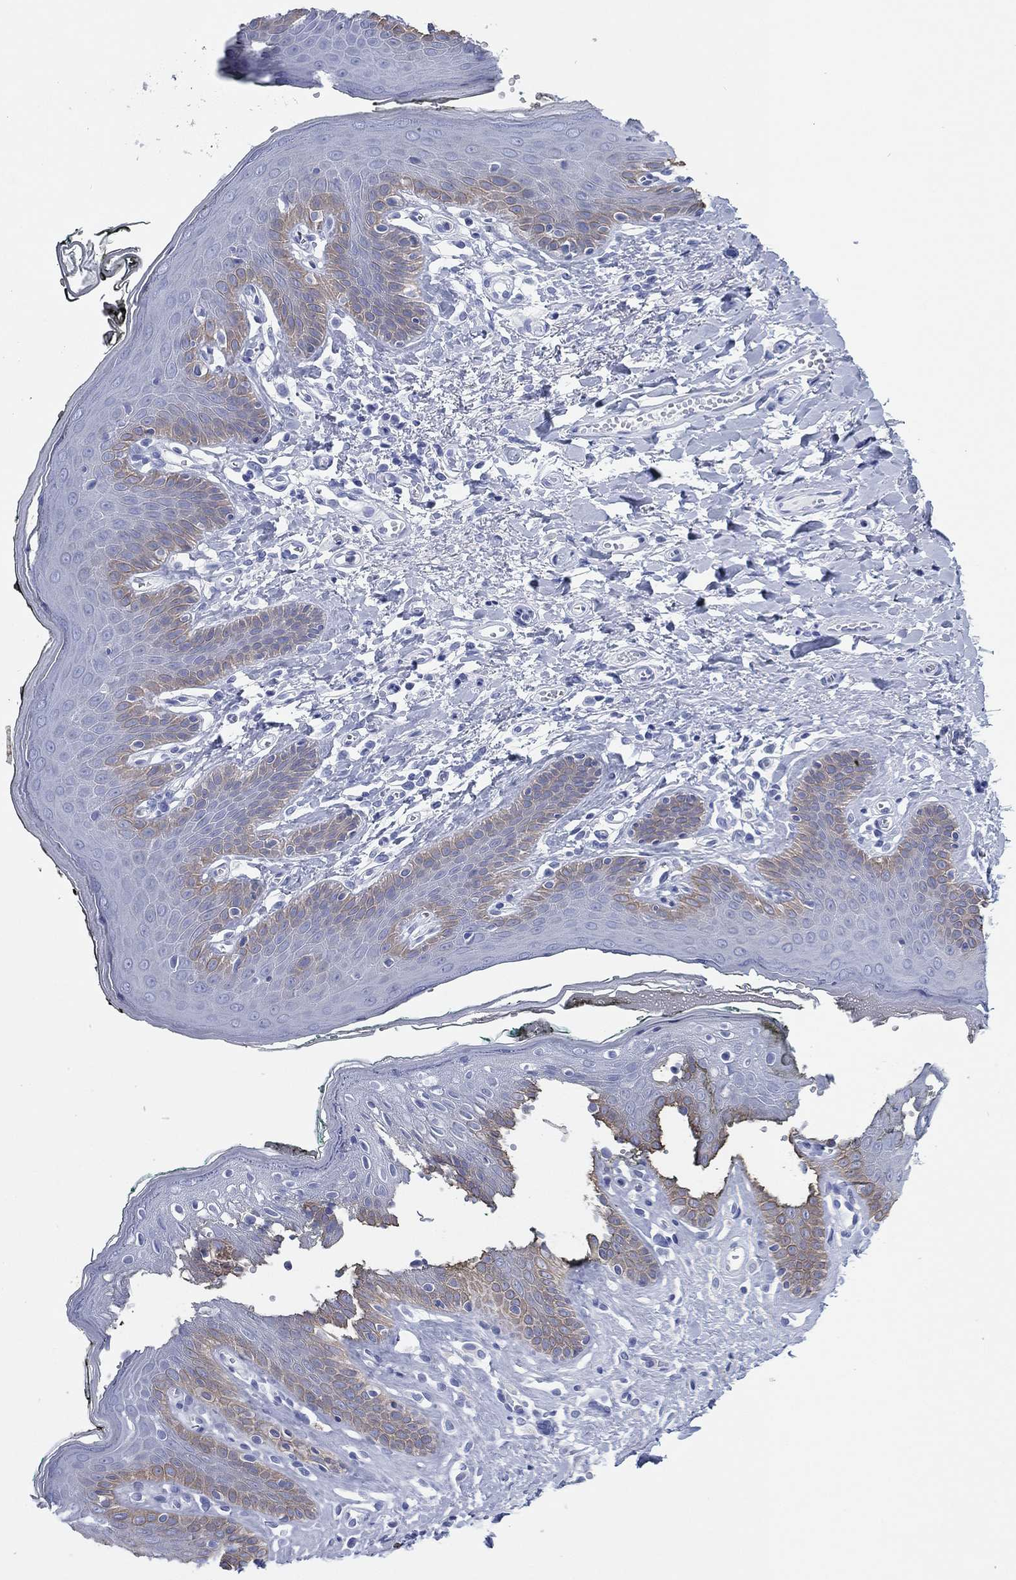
{"staining": {"intensity": "weak", "quantity": "<25%", "location": "cytoplasmic/membranous"}, "tissue": "vagina", "cell_type": "Squamous epithelial cells", "image_type": "normal", "snomed": [{"axis": "morphology", "description": "Normal tissue, NOS"}, {"axis": "topography", "description": "Vagina"}], "caption": "Immunohistochemistry photomicrograph of normal human vagina stained for a protein (brown), which reveals no expression in squamous epithelial cells.", "gene": "CD79A", "patient": {"sex": "female", "age": 66}}